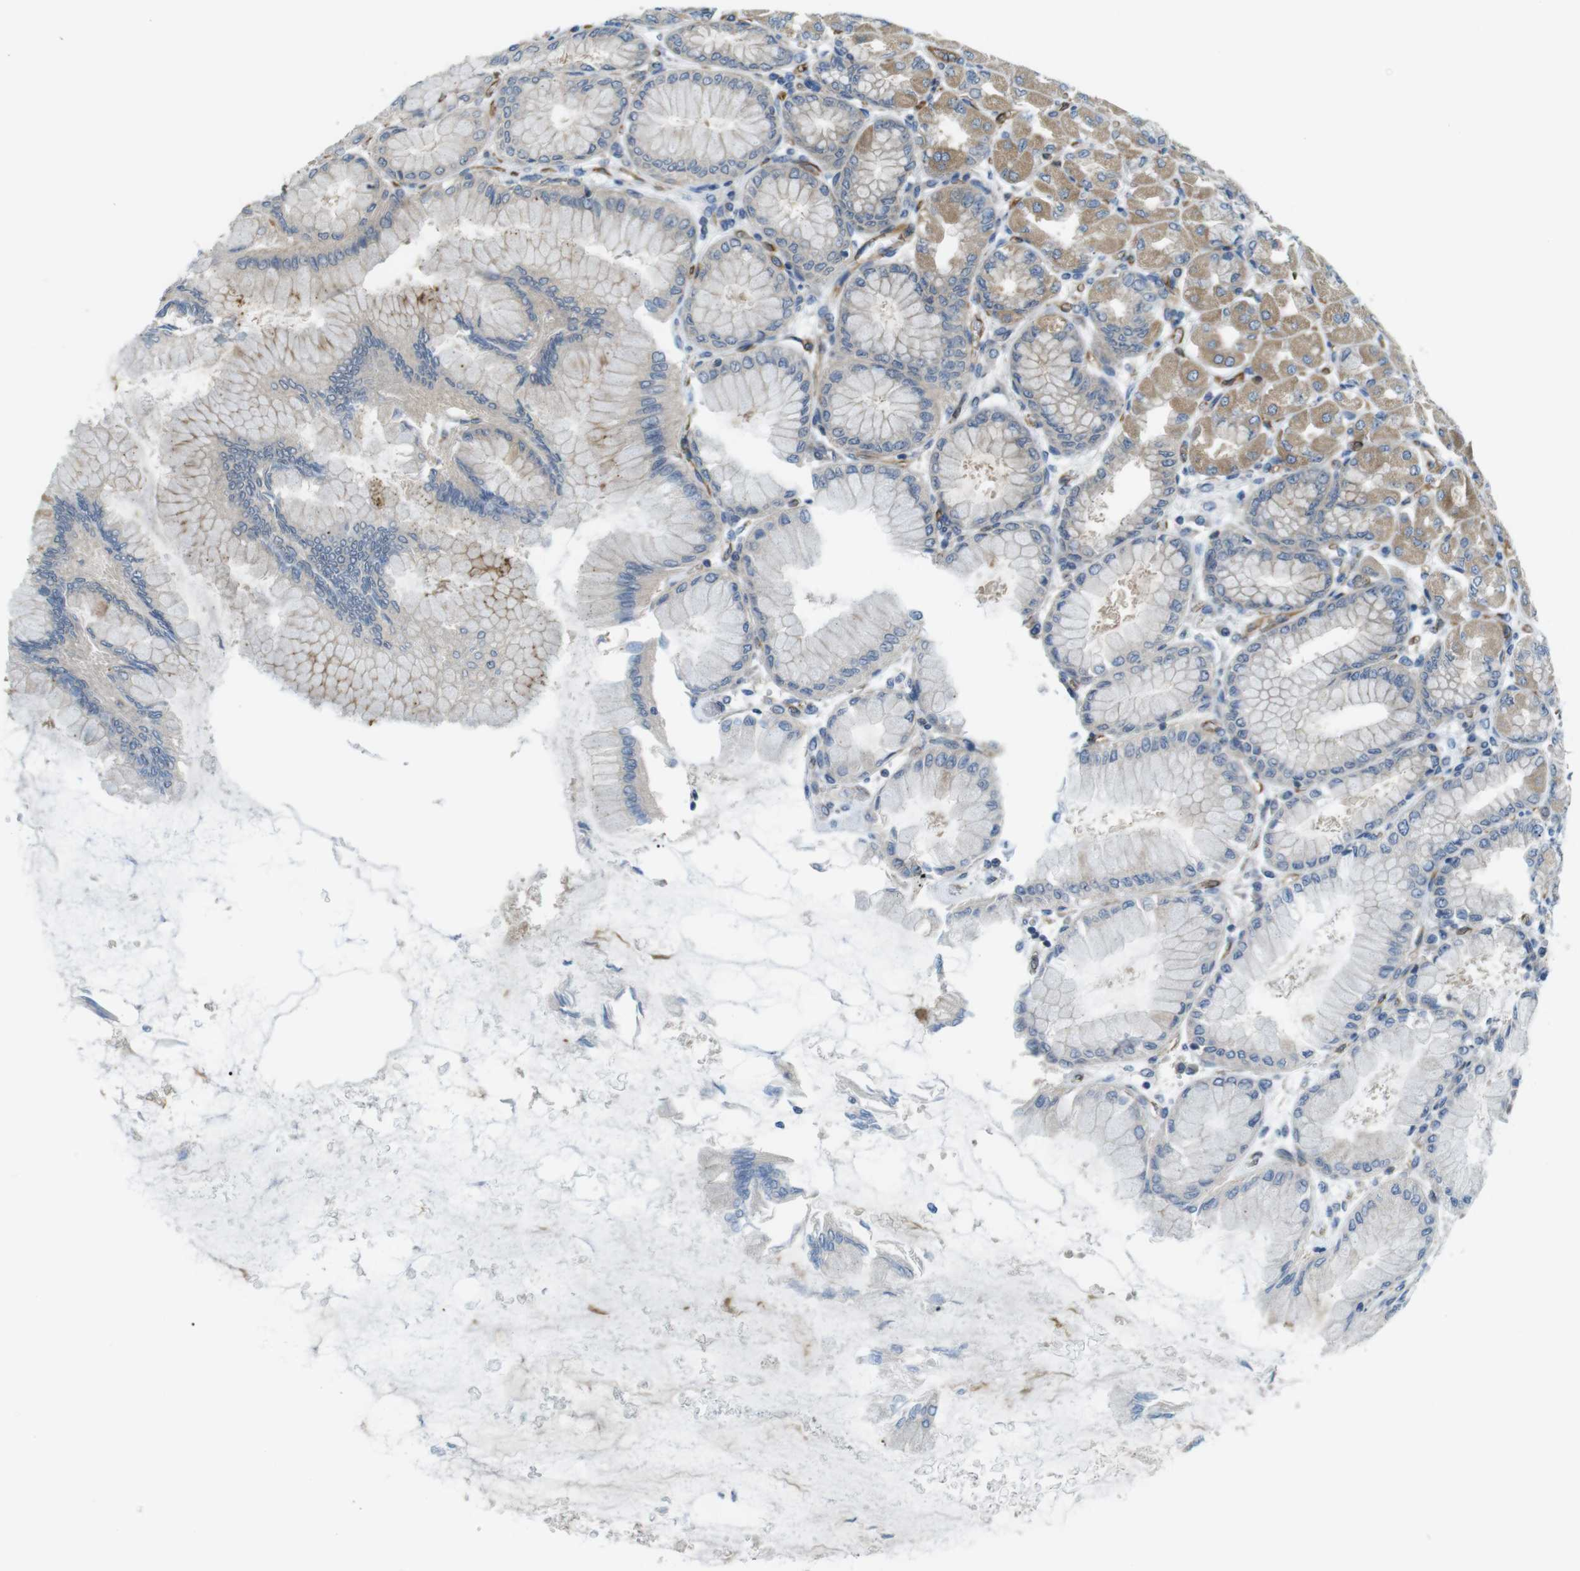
{"staining": {"intensity": "moderate", "quantity": "25%-75%", "location": "cytoplasmic/membranous"}, "tissue": "stomach", "cell_type": "Glandular cells", "image_type": "normal", "snomed": [{"axis": "morphology", "description": "Normal tissue, NOS"}, {"axis": "topography", "description": "Stomach, upper"}], "caption": "The immunohistochemical stain labels moderate cytoplasmic/membranous staining in glandular cells of normal stomach.", "gene": "TSC1", "patient": {"sex": "female", "age": 56}}